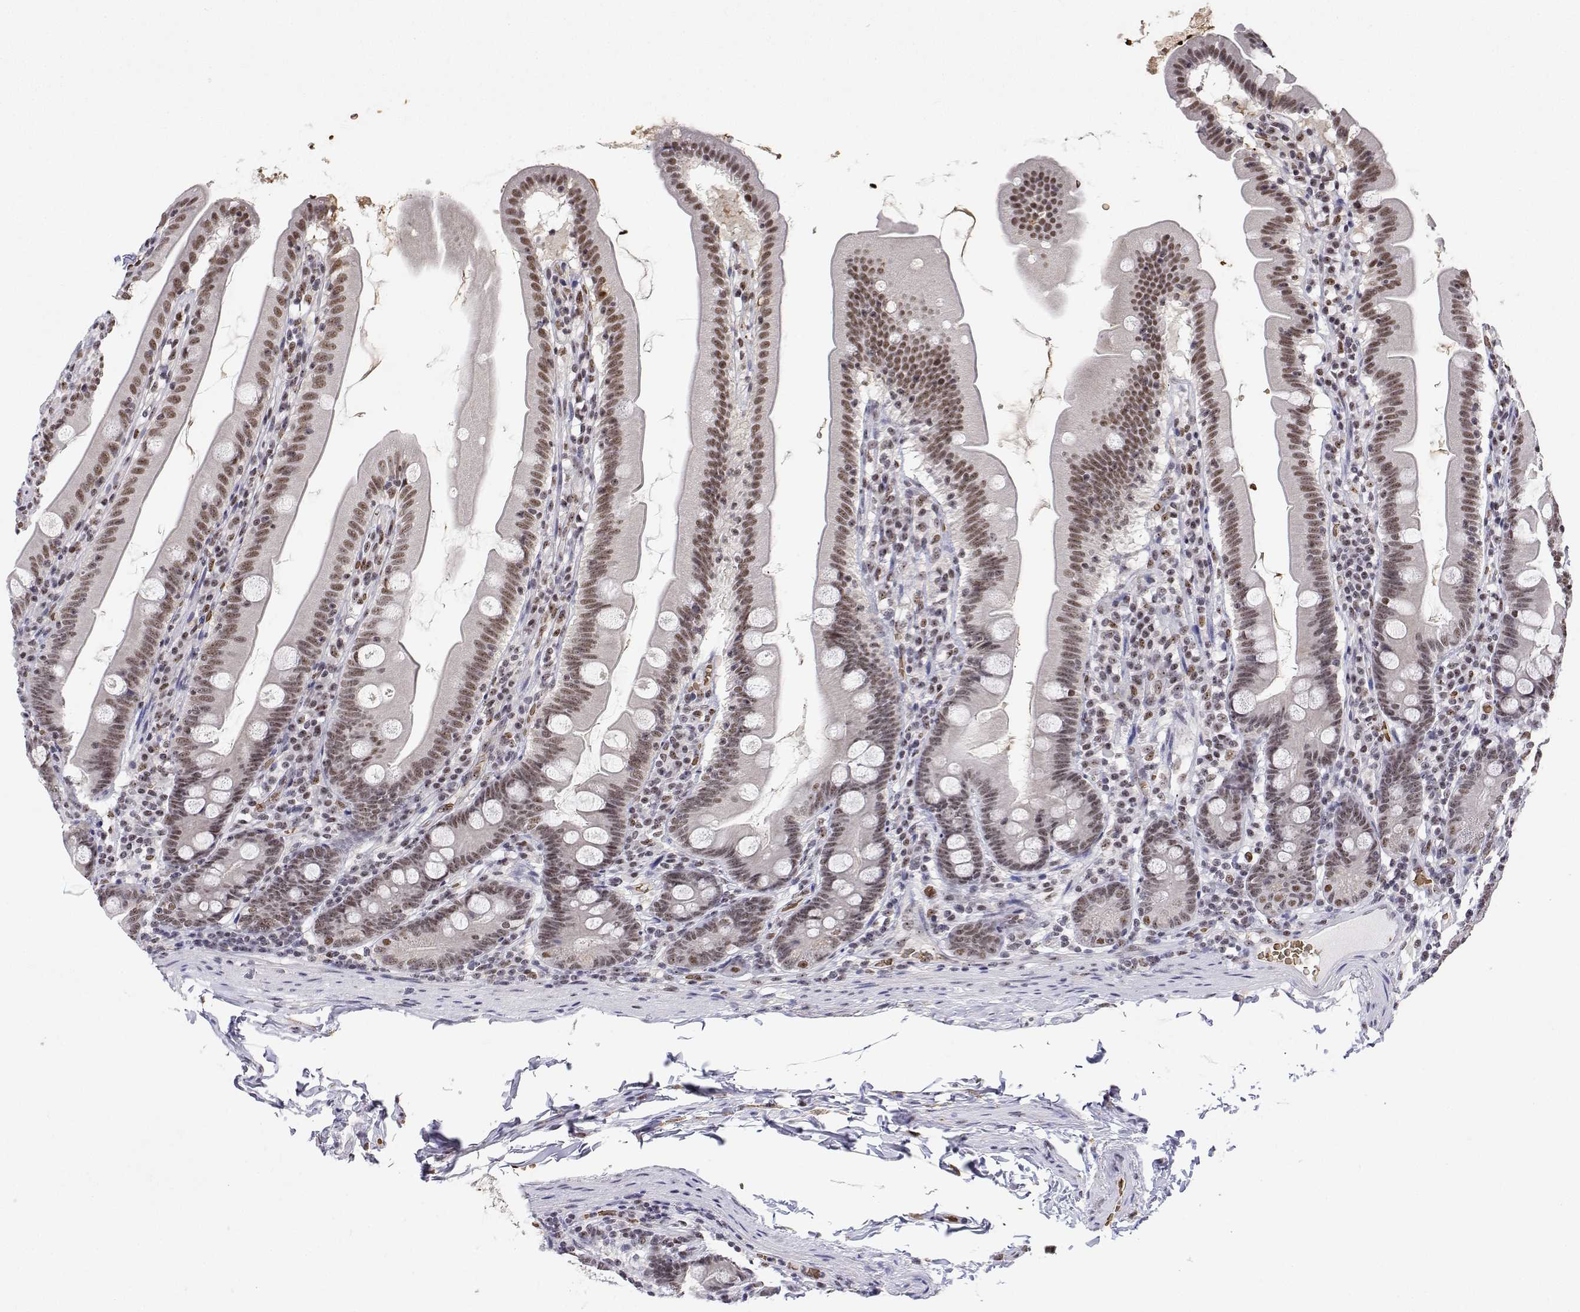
{"staining": {"intensity": "moderate", "quantity": ">75%", "location": "nuclear"}, "tissue": "duodenum", "cell_type": "Glandular cells", "image_type": "normal", "snomed": [{"axis": "morphology", "description": "Normal tissue, NOS"}, {"axis": "topography", "description": "Duodenum"}], "caption": "Glandular cells demonstrate medium levels of moderate nuclear positivity in approximately >75% of cells in normal human duodenum.", "gene": "ADAR", "patient": {"sex": "female", "age": 67}}